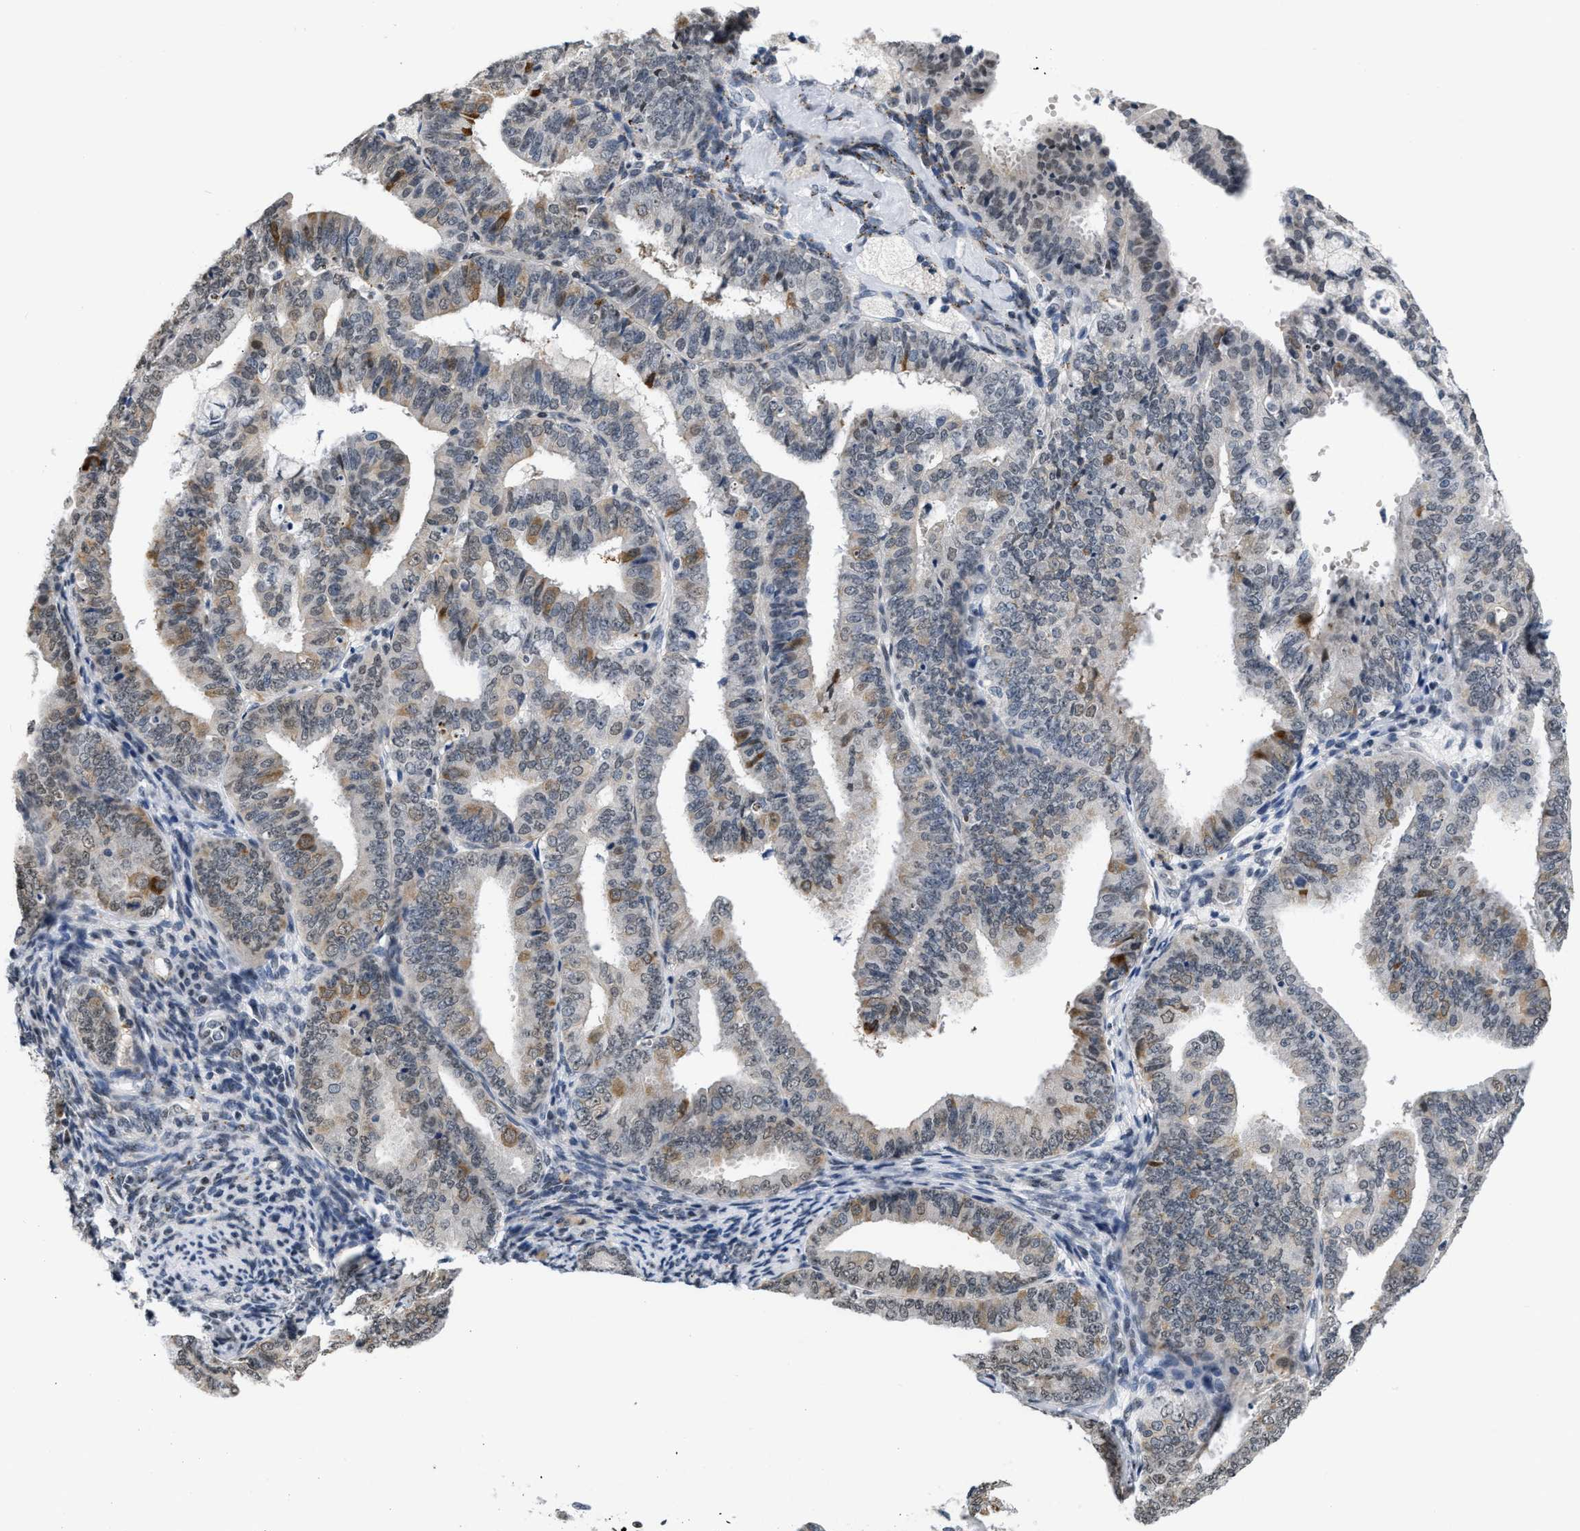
{"staining": {"intensity": "weak", "quantity": "25%-75%", "location": "cytoplasmic/membranous,nuclear"}, "tissue": "endometrial cancer", "cell_type": "Tumor cells", "image_type": "cancer", "snomed": [{"axis": "morphology", "description": "Adenocarcinoma, NOS"}, {"axis": "topography", "description": "Endometrium"}], "caption": "High-power microscopy captured an immunohistochemistry (IHC) histopathology image of endometrial cancer, revealing weak cytoplasmic/membranous and nuclear positivity in approximately 25%-75% of tumor cells.", "gene": "RAF1", "patient": {"sex": "female", "age": 63}}